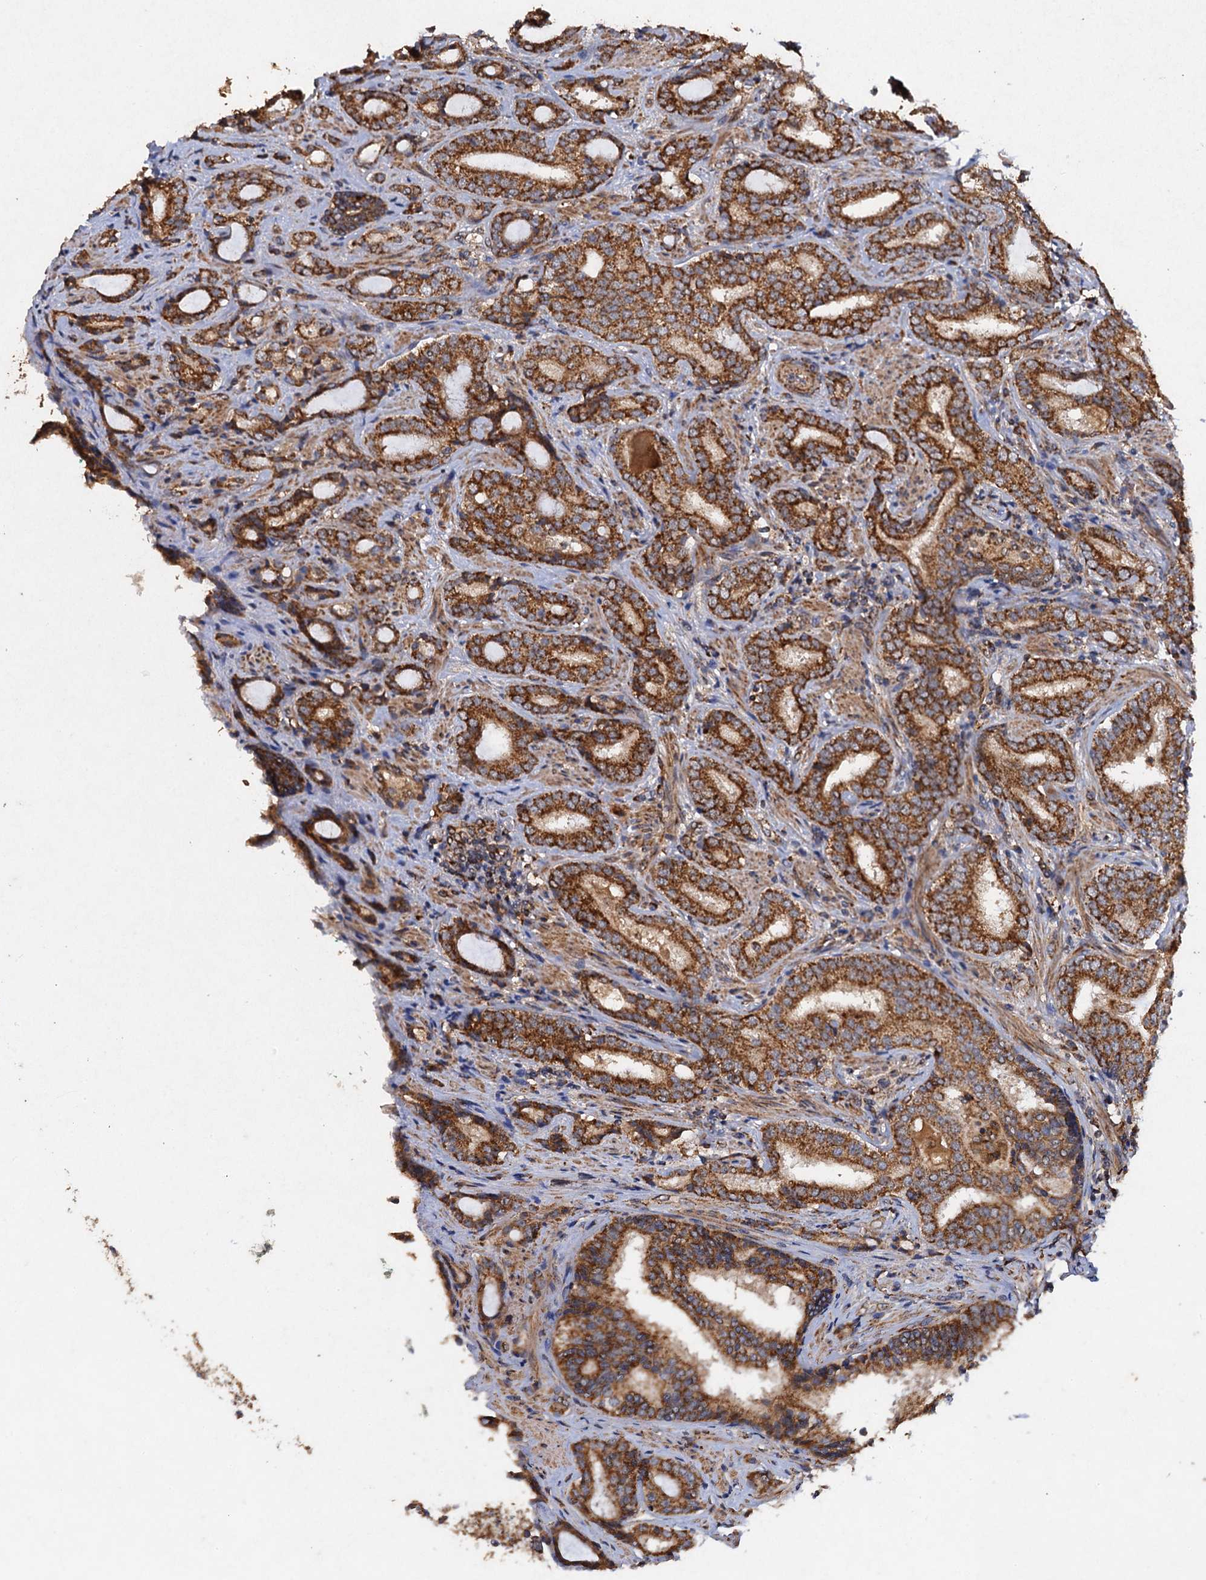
{"staining": {"intensity": "moderate", "quantity": ">75%", "location": "cytoplasmic/membranous"}, "tissue": "prostate cancer", "cell_type": "Tumor cells", "image_type": "cancer", "snomed": [{"axis": "morphology", "description": "Adenocarcinoma, High grade"}, {"axis": "topography", "description": "Prostate"}], "caption": "The micrograph reveals staining of prostate cancer (high-grade adenocarcinoma), revealing moderate cytoplasmic/membranous protein positivity (brown color) within tumor cells. (Brightfield microscopy of DAB IHC at high magnification).", "gene": "NDUFA13", "patient": {"sex": "male", "age": 63}}